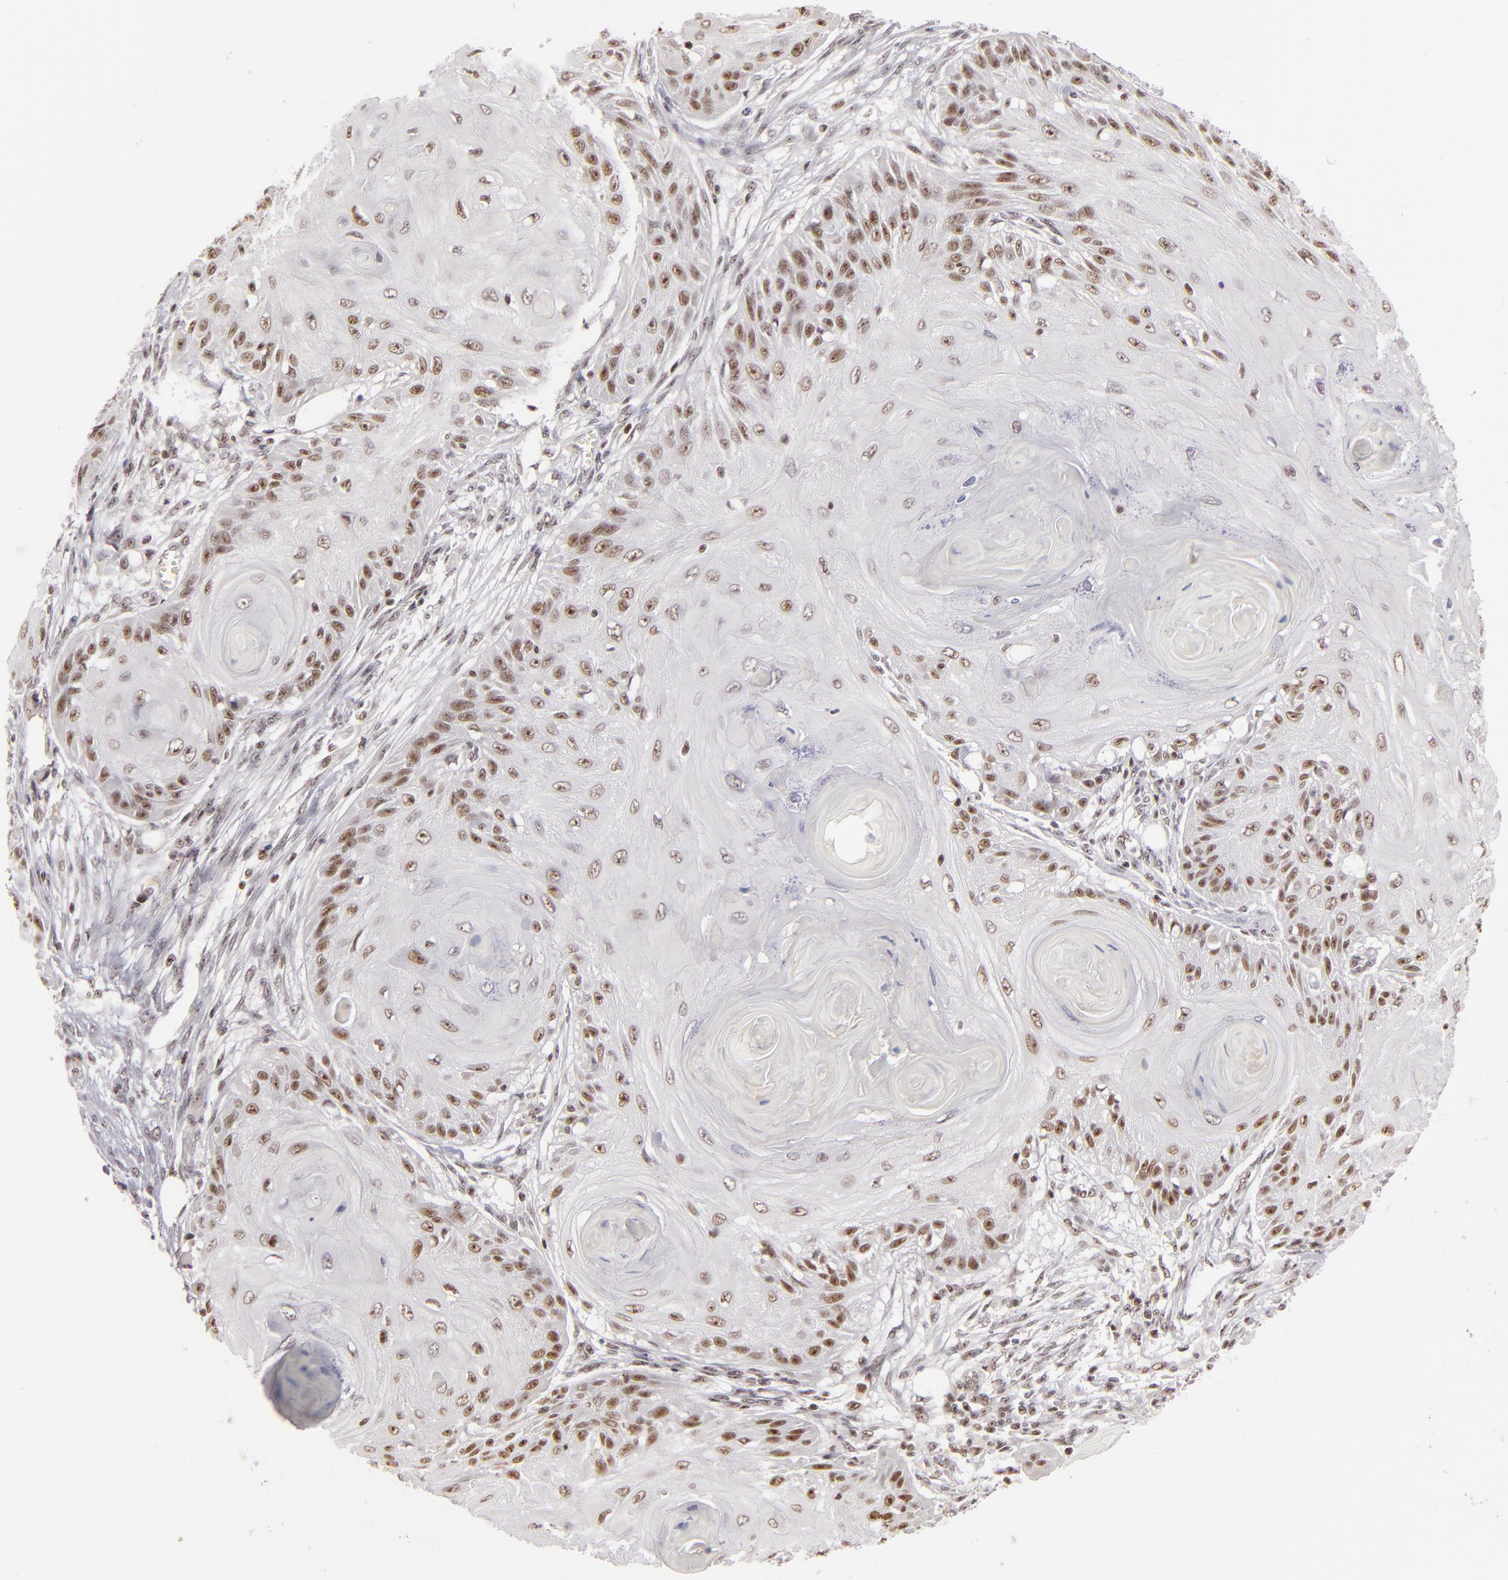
{"staining": {"intensity": "strong", "quantity": ">75%", "location": "nuclear"}, "tissue": "skin cancer", "cell_type": "Tumor cells", "image_type": "cancer", "snomed": [{"axis": "morphology", "description": "Squamous cell carcinoma, NOS"}, {"axis": "topography", "description": "Skin"}], "caption": "Immunohistochemistry image of human skin cancer (squamous cell carcinoma) stained for a protein (brown), which exhibits high levels of strong nuclear positivity in approximately >75% of tumor cells.", "gene": "DAXX", "patient": {"sex": "female", "age": 88}}